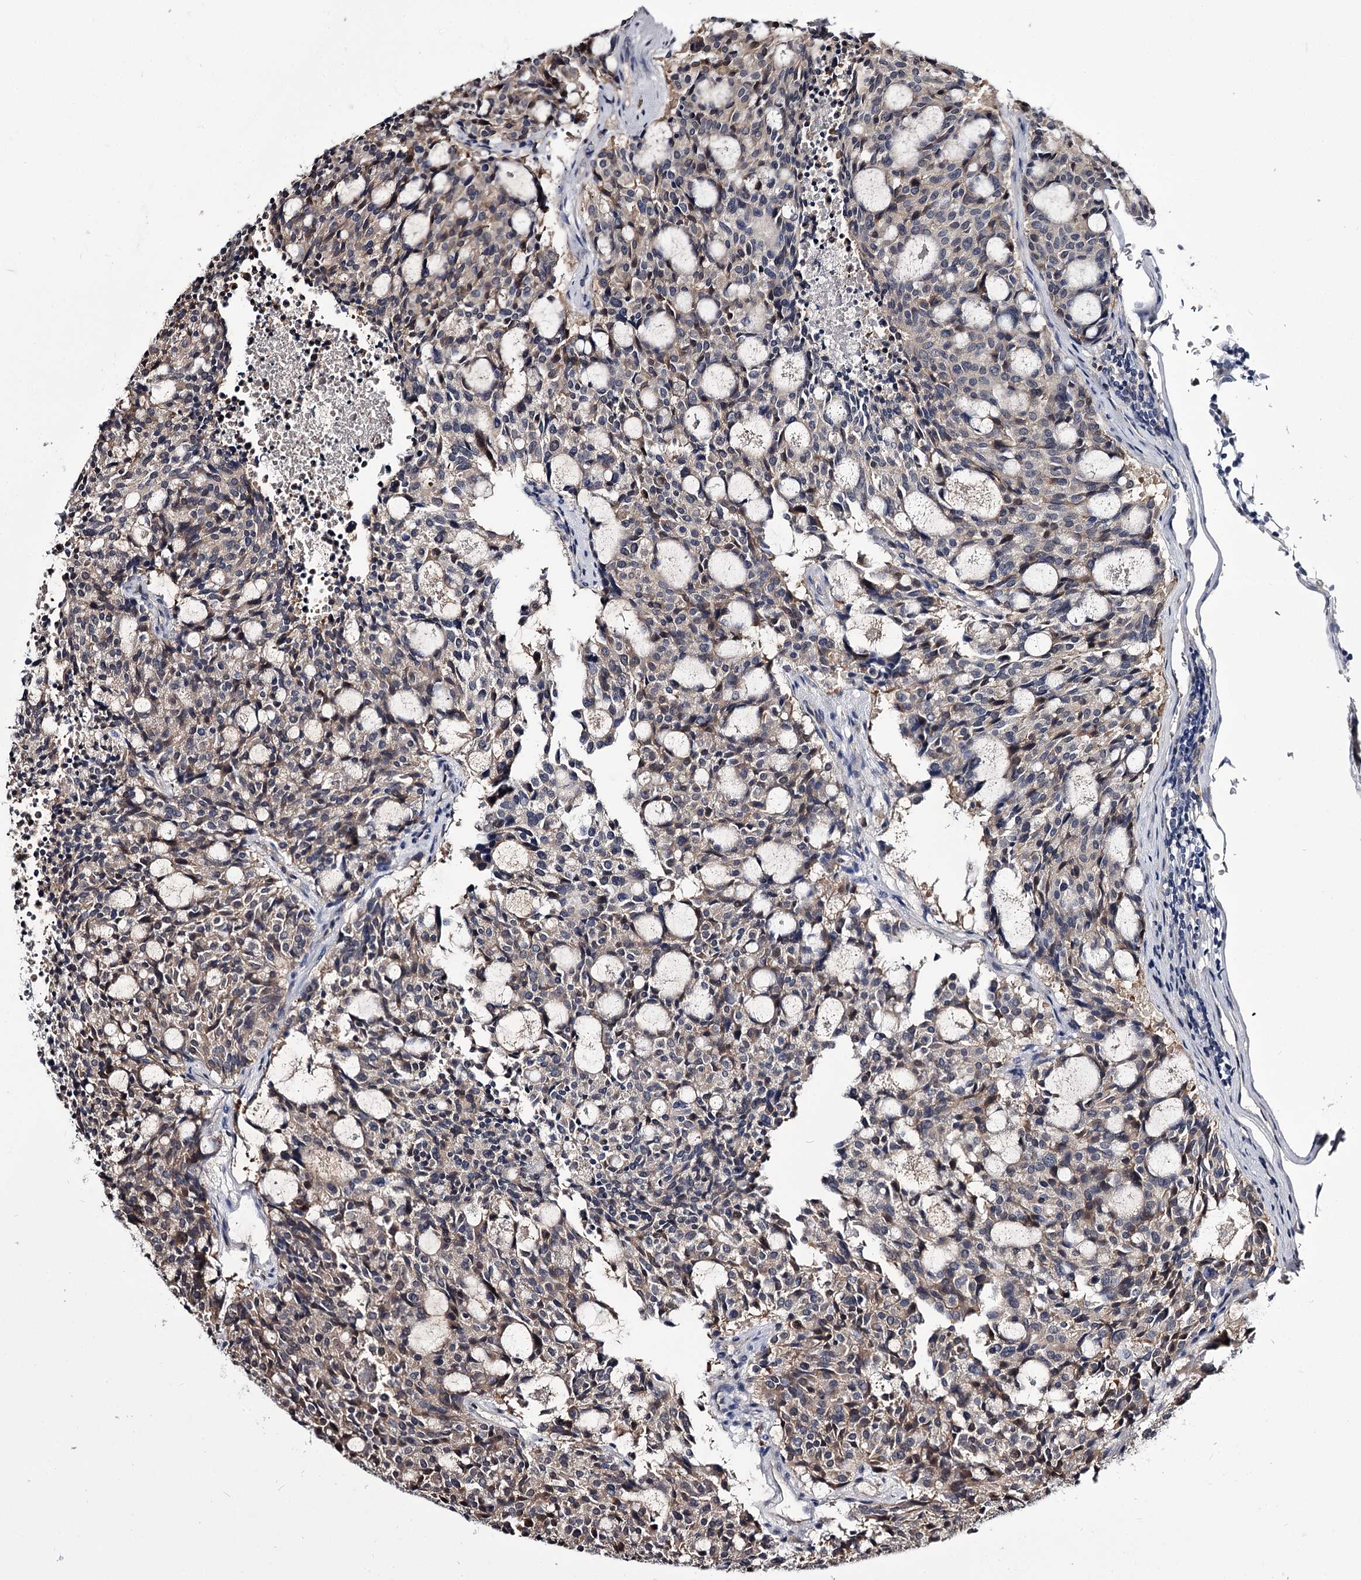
{"staining": {"intensity": "weak", "quantity": "<25%", "location": "cytoplasmic/membranous"}, "tissue": "carcinoid", "cell_type": "Tumor cells", "image_type": "cancer", "snomed": [{"axis": "morphology", "description": "Carcinoid, malignant, NOS"}, {"axis": "topography", "description": "Pancreas"}], "caption": "This is an immunohistochemistry histopathology image of human carcinoid (malignant). There is no expression in tumor cells.", "gene": "GSTO1", "patient": {"sex": "female", "age": 54}}